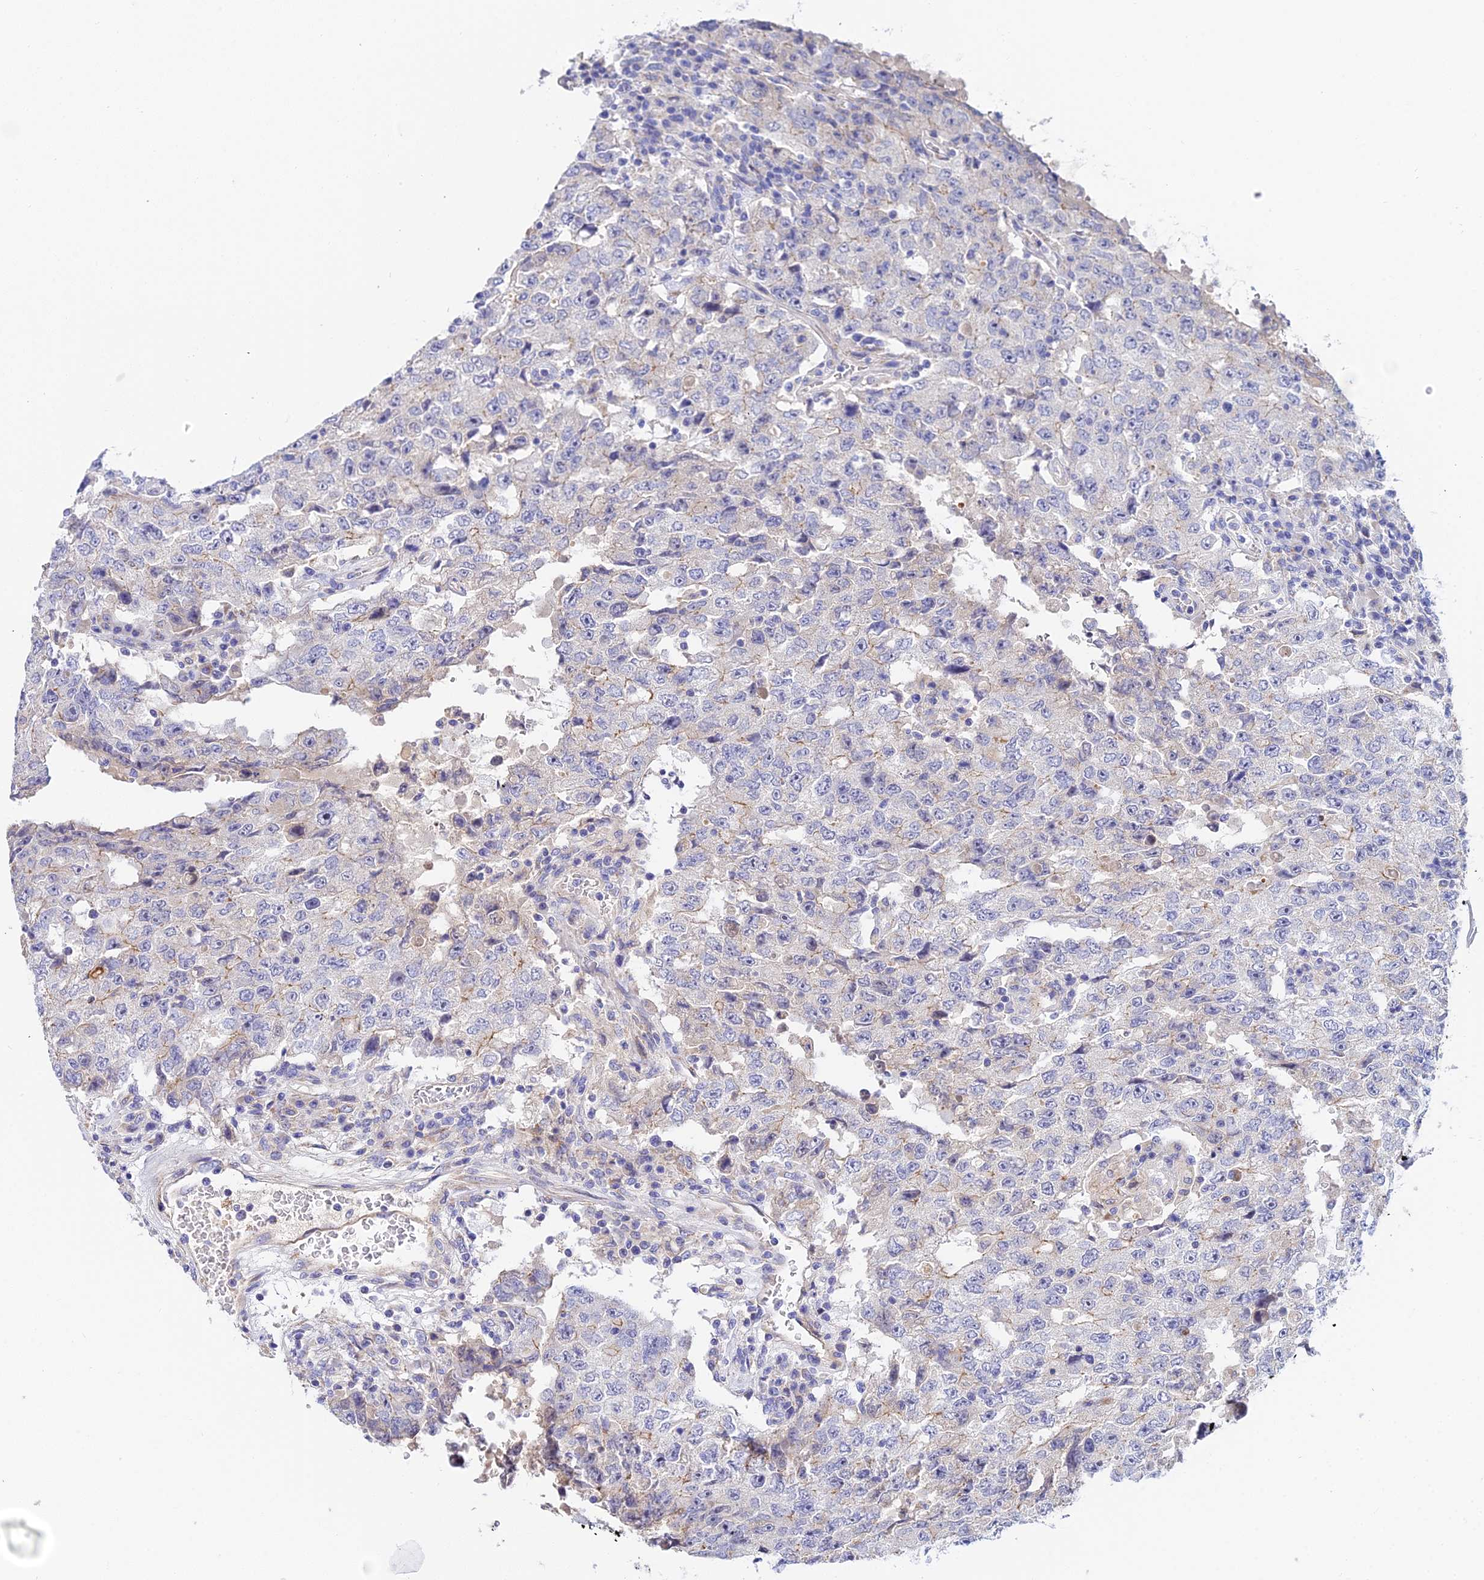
{"staining": {"intensity": "moderate", "quantity": "<25%", "location": "cytoplasmic/membranous"}, "tissue": "testis cancer", "cell_type": "Tumor cells", "image_type": "cancer", "snomed": [{"axis": "morphology", "description": "Carcinoma, Embryonal, NOS"}, {"axis": "topography", "description": "Testis"}], "caption": "High-magnification brightfield microscopy of testis cancer stained with DAB (brown) and counterstained with hematoxylin (blue). tumor cells exhibit moderate cytoplasmic/membranous staining is present in about<25% of cells. (DAB IHC with brightfield microscopy, high magnification).", "gene": "ACOT2", "patient": {"sex": "male", "age": 26}}